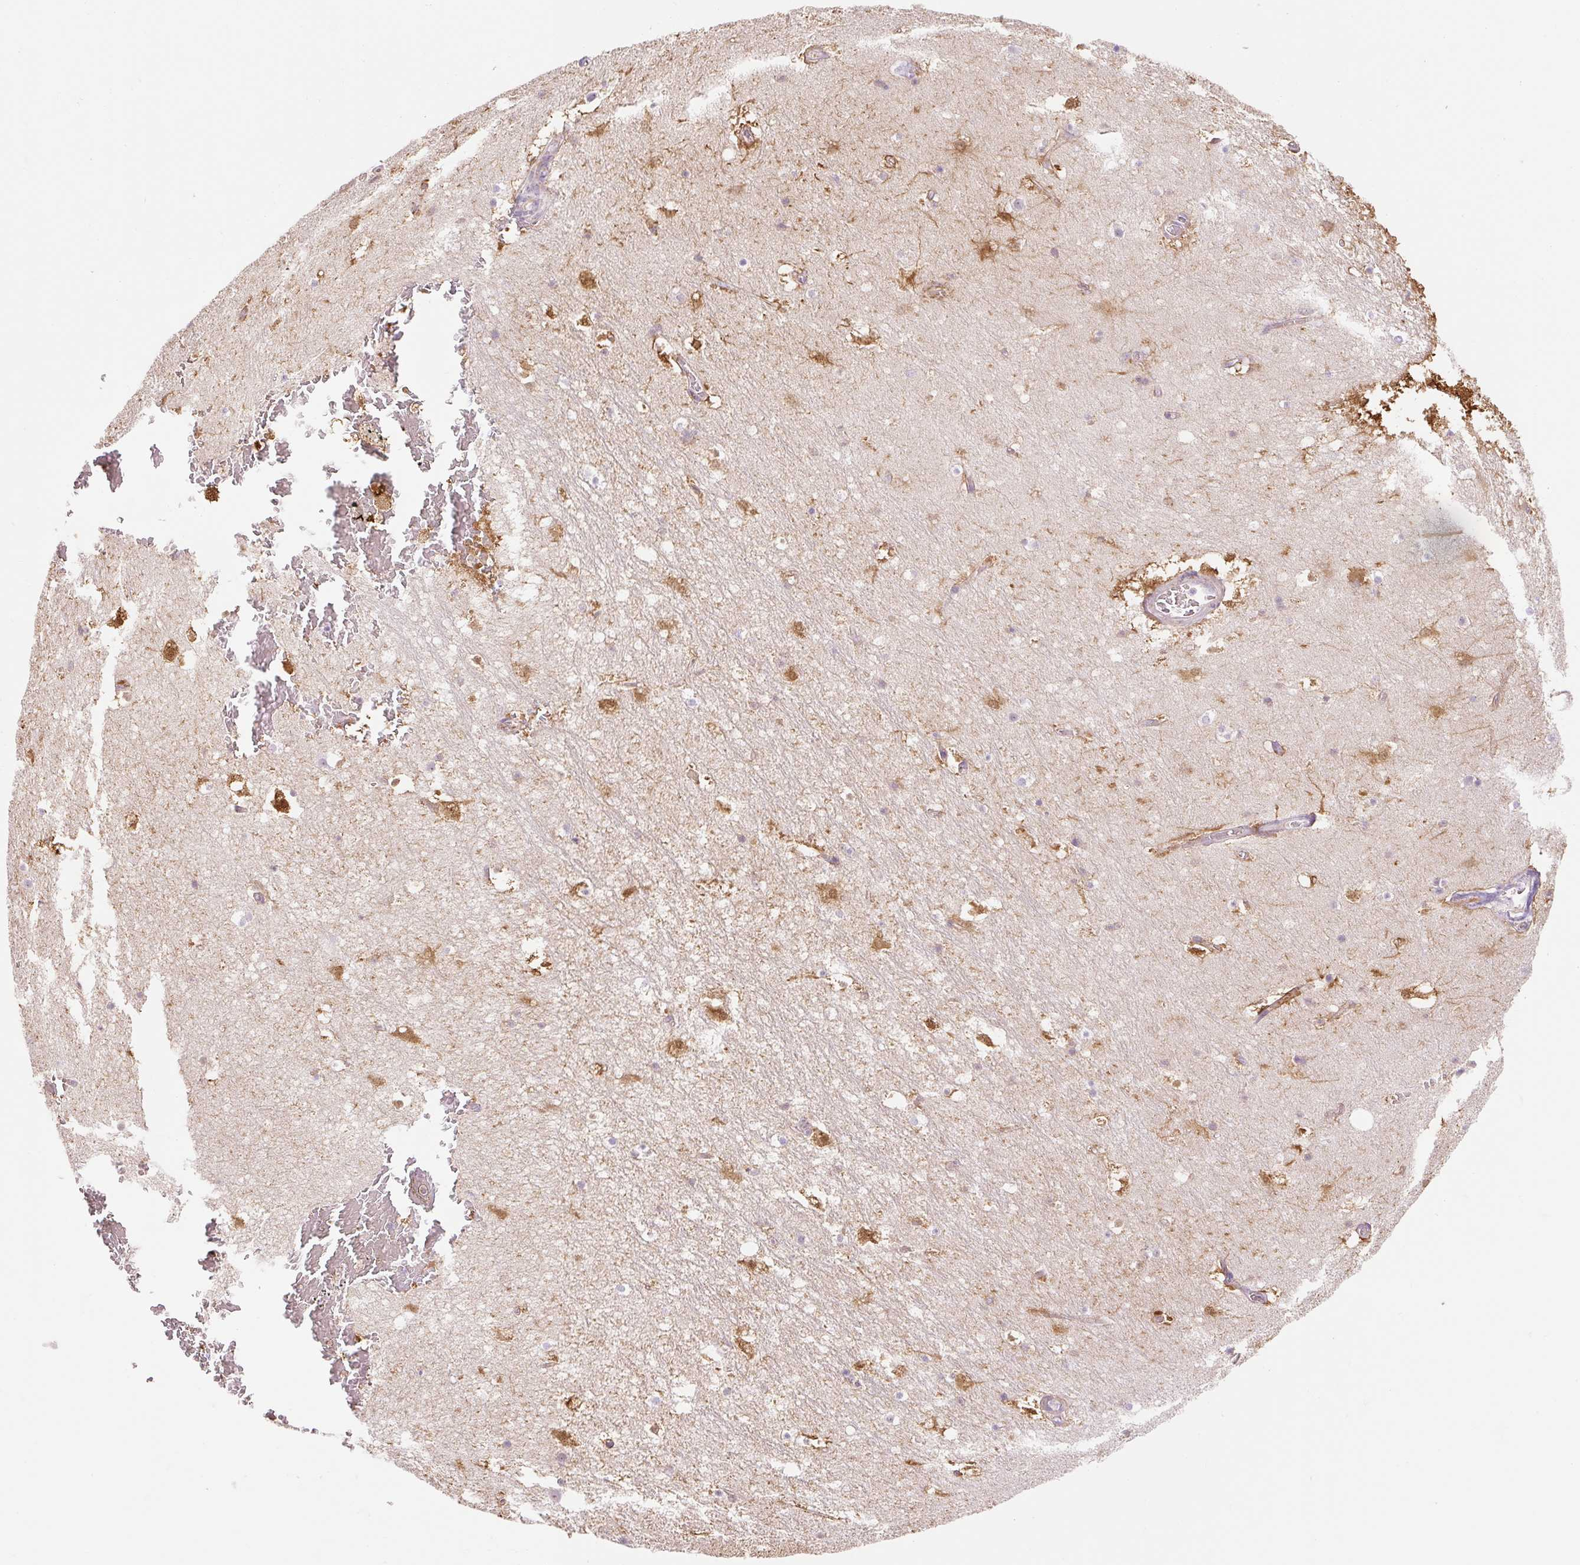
{"staining": {"intensity": "moderate", "quantity": "25%-75%", "location": "cytoplasmic/membranous,nuclear"}, "tissue": "hippocampus", "cell_type": "Glial cells", "image_type": "normal", "snomed": [{"axis": "morphology", "description": "Normal tissue, NOS"}, {"axis": "topography", "description": "Hippocampus"}], "caption": "Hippocampus was stained to show a protein in brown. There is medium levels of moderate cytoplasmic/membranous,nuclear expression in approximately 25%-75% of glial cells. The protein of interest is shown in brown color, while the nuclei are stained blue.", "gene": "DHX35", "patient": {"sex": "female", "age": 52}}